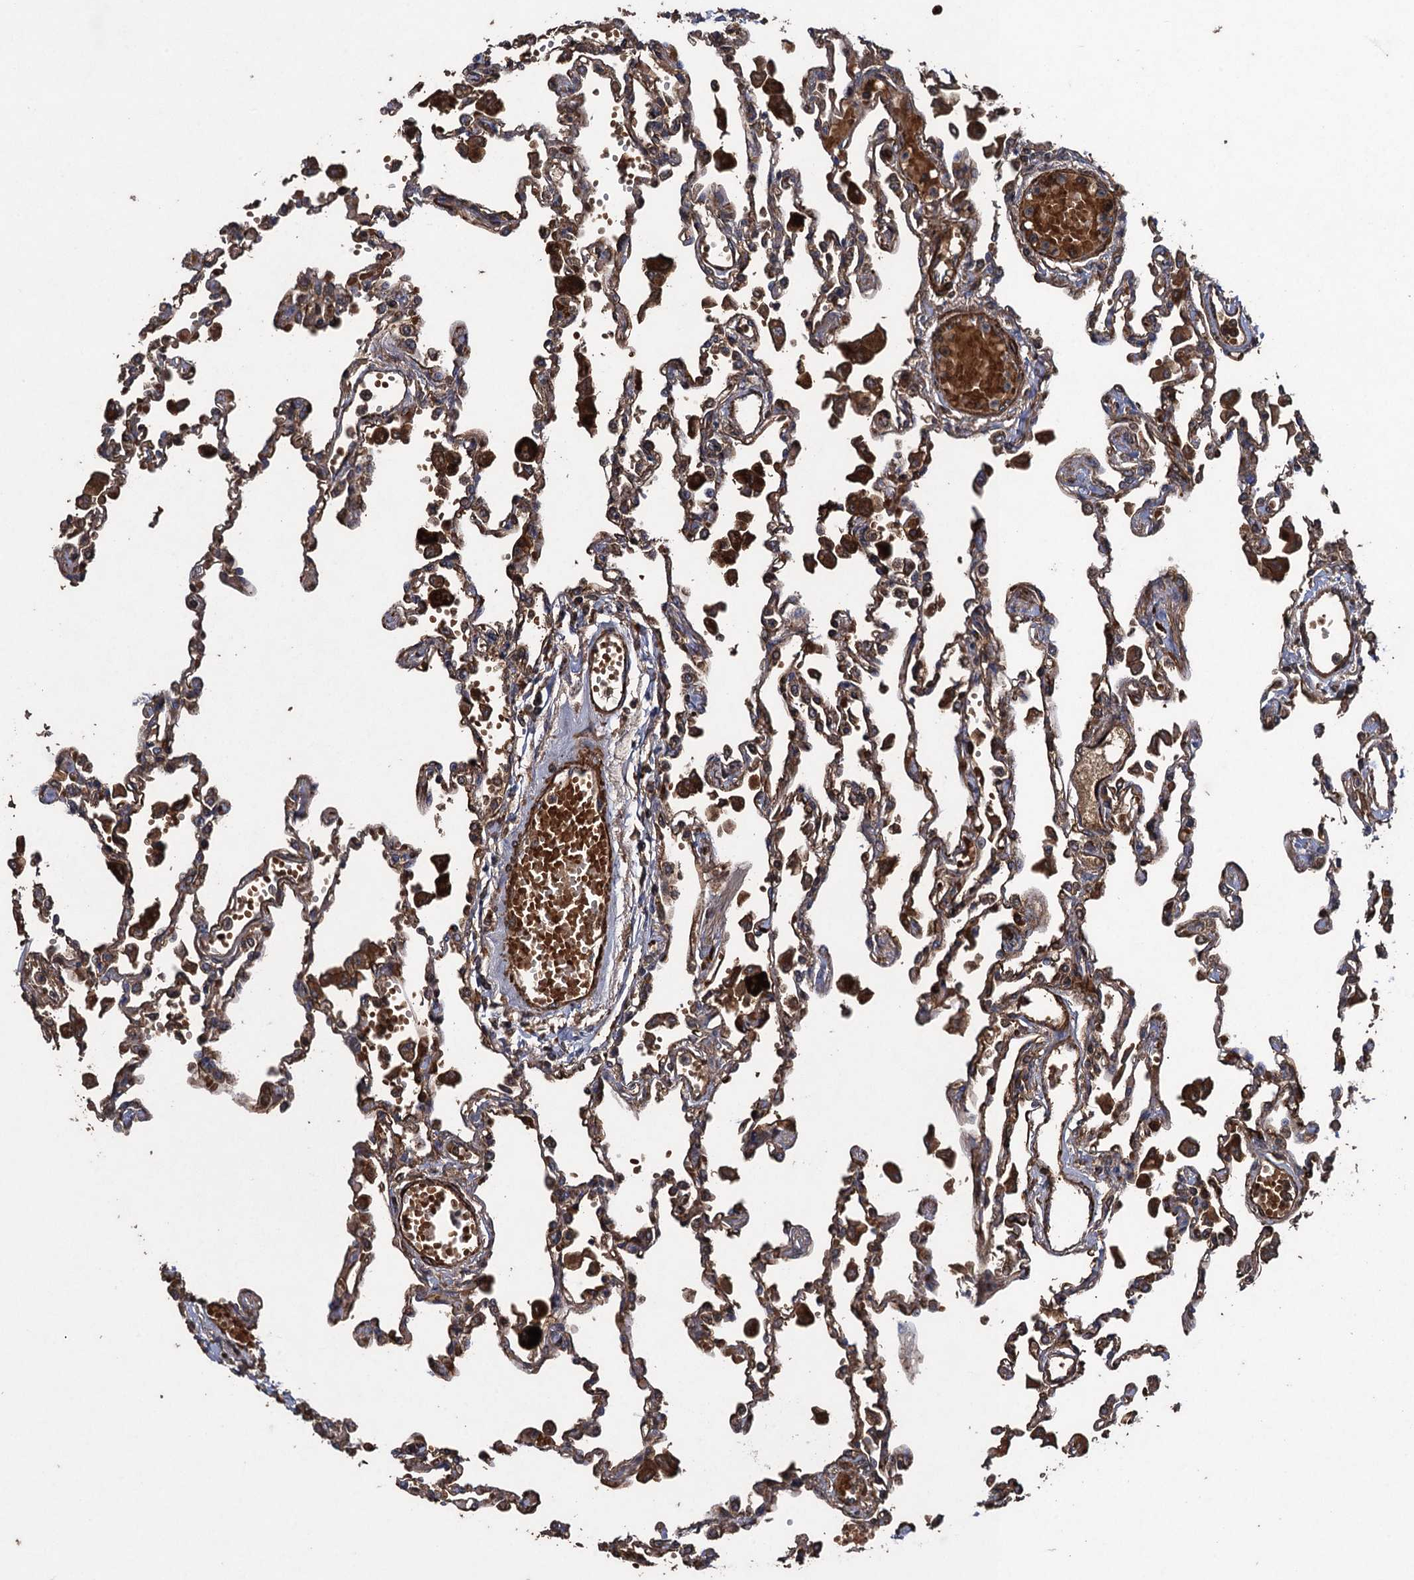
{"staining": {"intensity": "moderate", "quantity": ">75%", "location": "cytoplasmic/membranous"}, "tissue": "lung", "cell_type": "Alveolar cells", "image_type": "normal", "snomed": [{"axis": "morphology", "description": "Normal tissue, NOS"}, {"axis": "topography", "description": "Bronchus"}, {"axis": "topography", "description": "Lung"}], "caption": "Lung stained for a protein (brown) exhibits moderate cytoplasmic/membranous positive positivity in approximately >75% of alveolar cells.", "gene": "TXNDC11", "patient": {"sex": "female", "age": 49}}